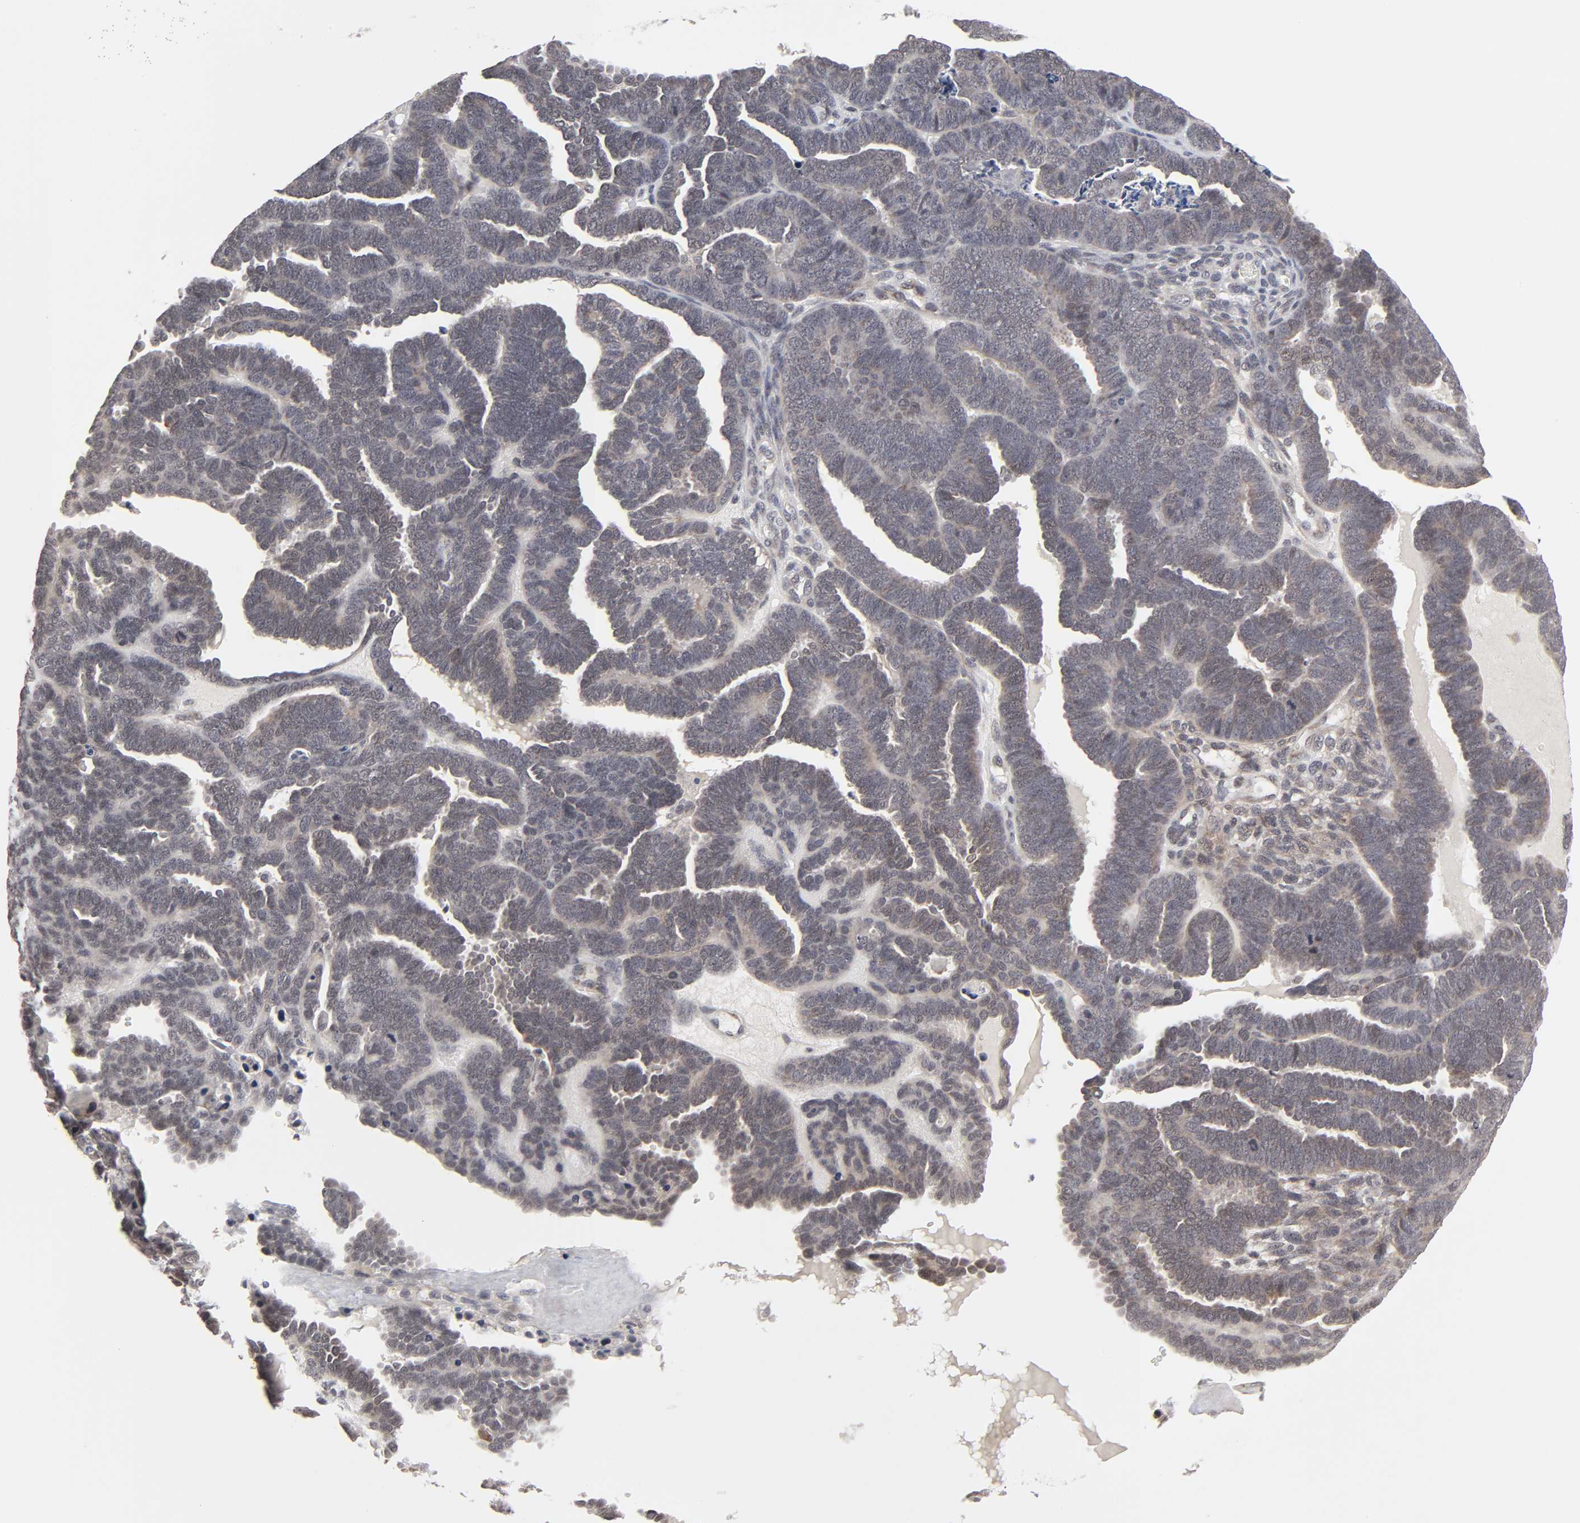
{"staining": {"intensity": "weak", "quantity": "25%-75%", "location": "cytoplasmic/membranous"}, "tissue": "endometrial cancer", "cell_type": "Tumor cells", "image_type": "cancer", "snomed": [{"axis": "morphology", "description": "Neoplasm, malignant, NOS"}, {"axis": "topography", "description": "Endometrium"}], "caption": "This histopathology image shows endometrial cancer stained with immunohistochemistry (IHC) to label a protein in brown. The cytoplasmic/membranous of tumor cells show weak positivity for the protein. Nuclei are counter-stained blue.", "gene": "AUH", "patient": {"sex": "female", "age": 74}}